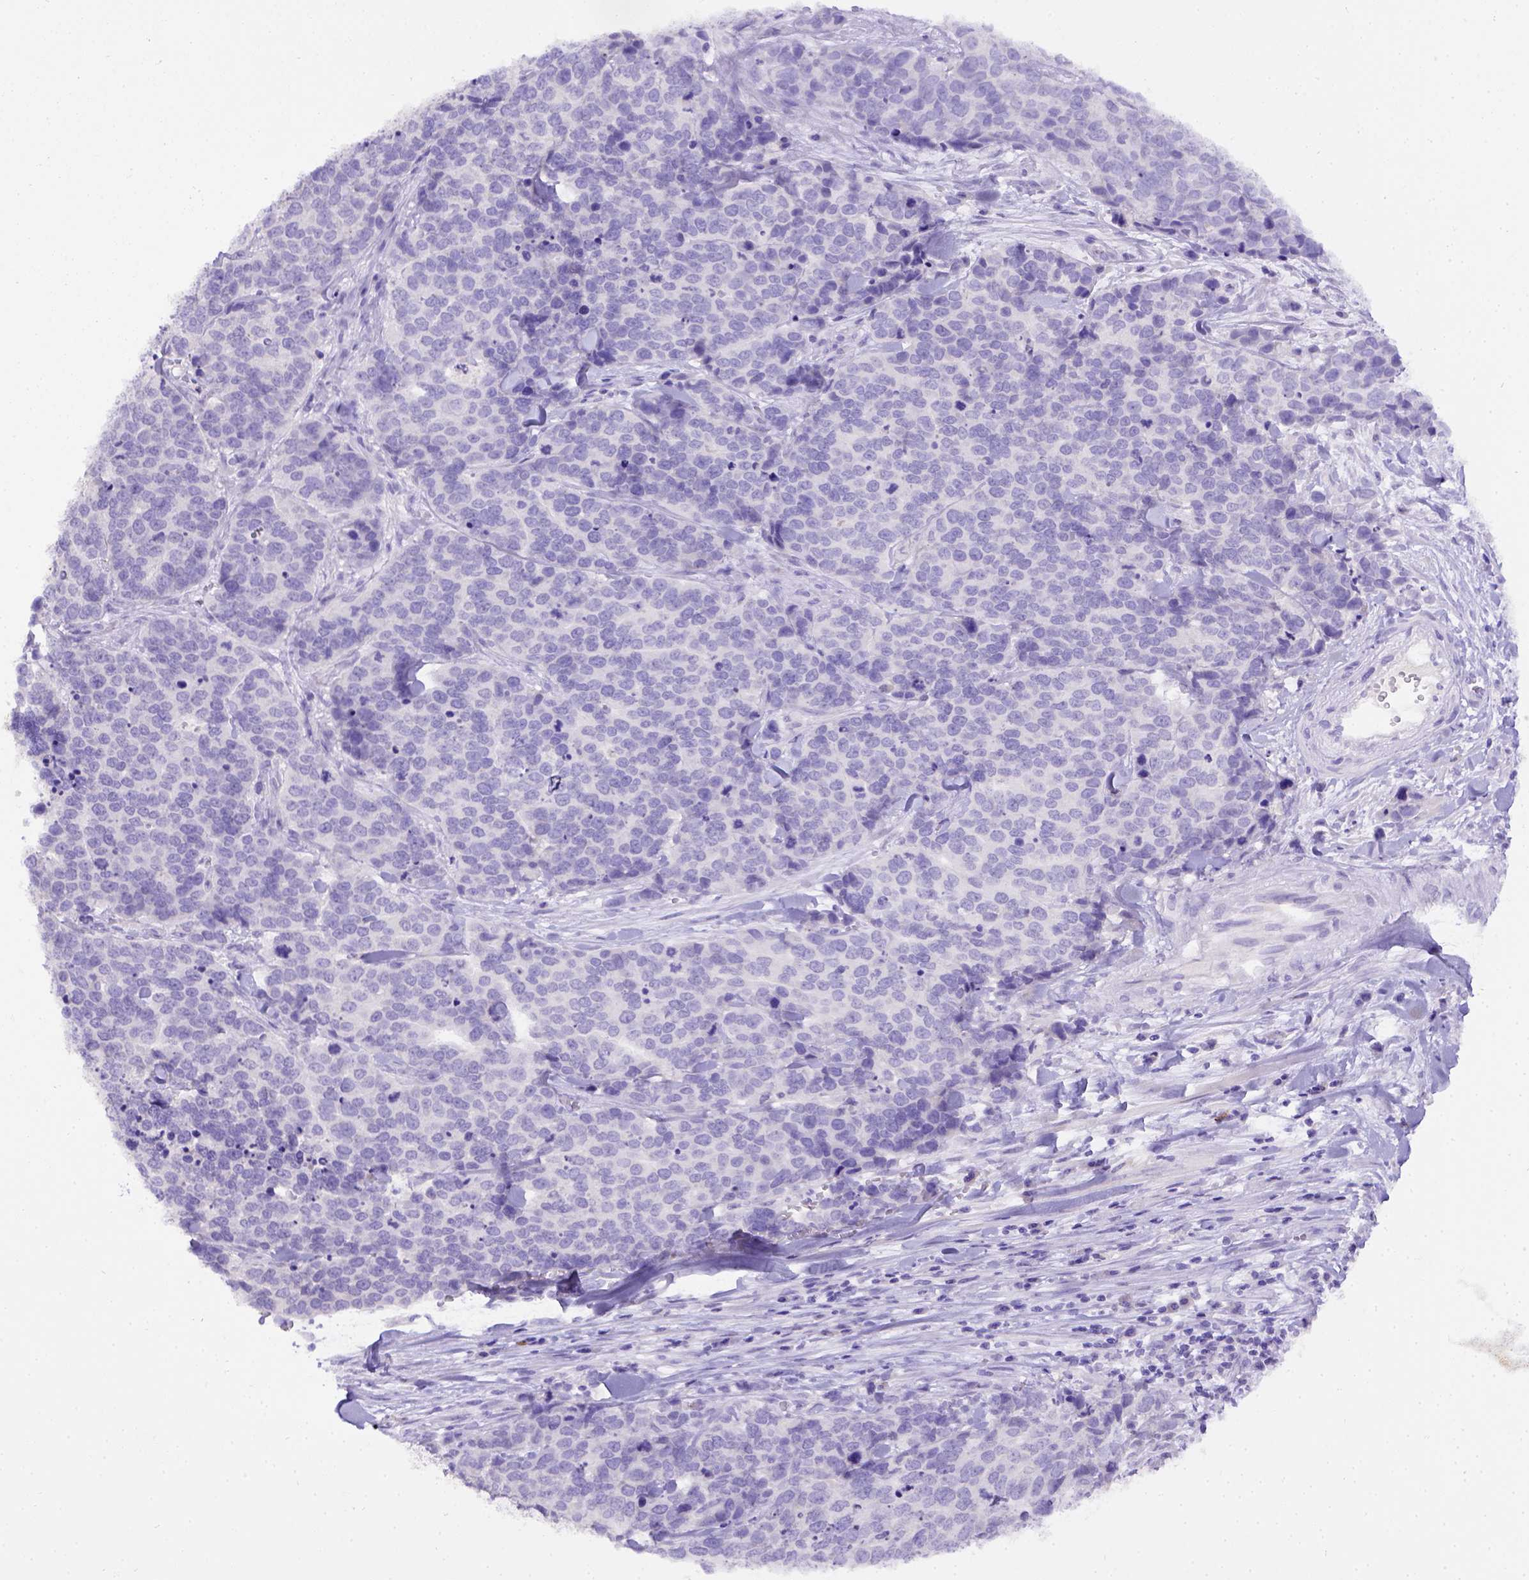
{"staining": {"intensity": "negative", "quantity": "none", "location": "none"}, "tissue": "ovarian cancer", "cell_type": "Tumor cells", "image_type": "cancer", "snomed": [{"axis": "morphology", "description": "Carcinoma, endometroid"}, {"axis": "topography", "description": "Ovary"}], "caption": "Endometroid carcinoma (ovarian) stained for a protein using immunohistochemistry (IHC) demonstrates no positivity tumor cells.", "gene": "B3GAT1", "patient": {"sex": "female", "age": 65}}